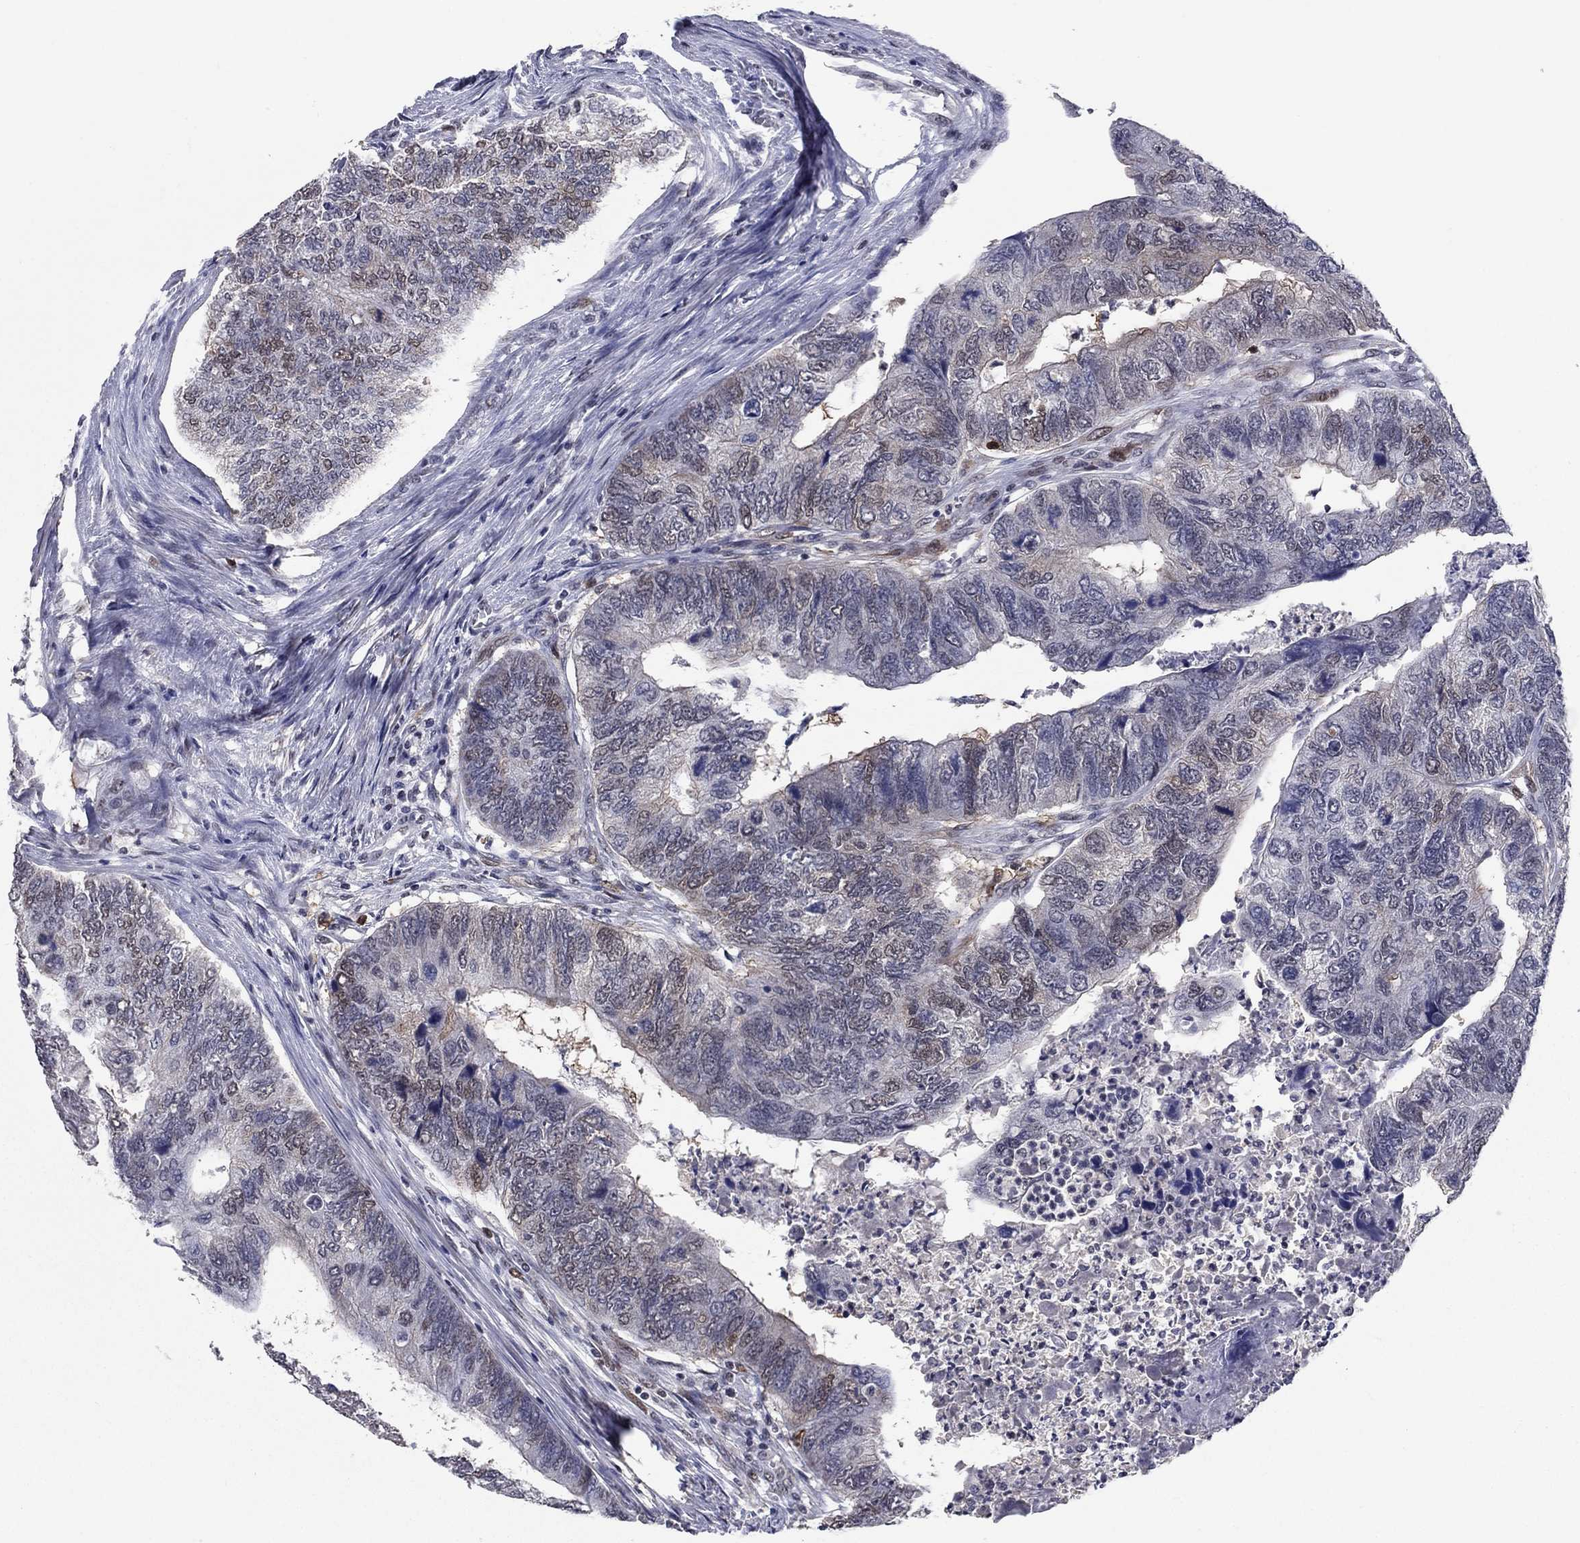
{"staining": {"intensity": "weak", "quantity": "<25%", "location": "nuclear"}, "tissue": "colorectal cancer", "cell_type": "Tumor cells", "image_type": "cancer", "snomed": [{"axis": "morphology", "description": "Adenocarcinoma, NOS"}, {"axis": "topography", "description": "Colon"}], "caption": "High power microscopy micrograph of an immunohistochemistry (IHC) photomicrograph of adenocarcinoma (colorectal), revealing no significant positivity in tumor cells.", "gene": "TYMS", "patient": {"sex": "female", "age": 67}}